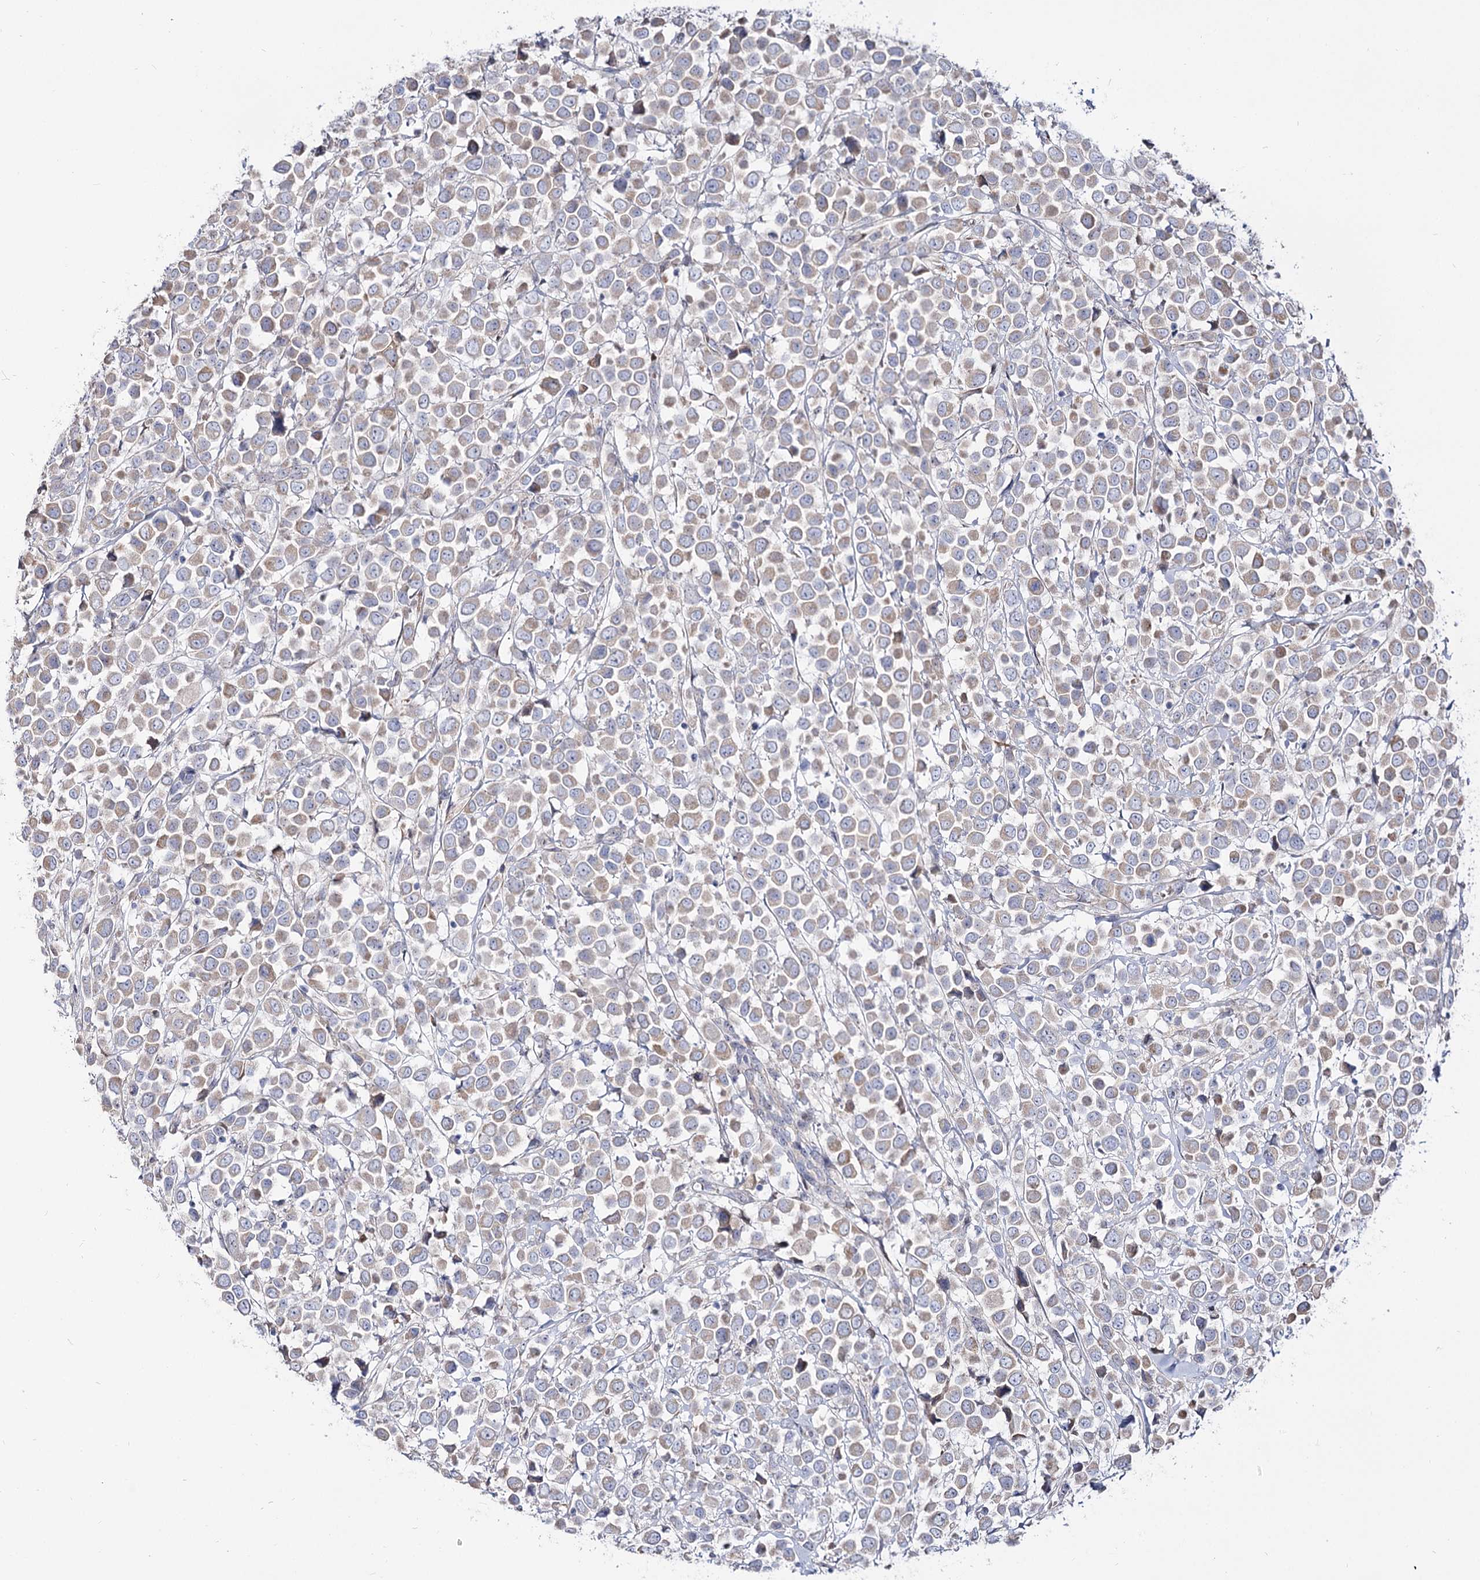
{"staining": {"intensity": "weak", "quantity": "25%-75%", "location": "cytoplasmic/membranous"}, "tissue": "breast cancer", "cell_type": "Tumor cells", "image_type": "cancer", "snomed": [{"axis": "morphology", "description": "Duct carcinoma"}, {"axis": "topography", "description": "Breast"}], "caption": "Immunohistochemistry of infiltrating ductal carcinoma (breast) displays low levels of weak cytoplasmic/membranous positivity in approximately 25%-75% of tumor cells.", "gene": "SUOX", "patient": {"sex": "female", "age": 61}}